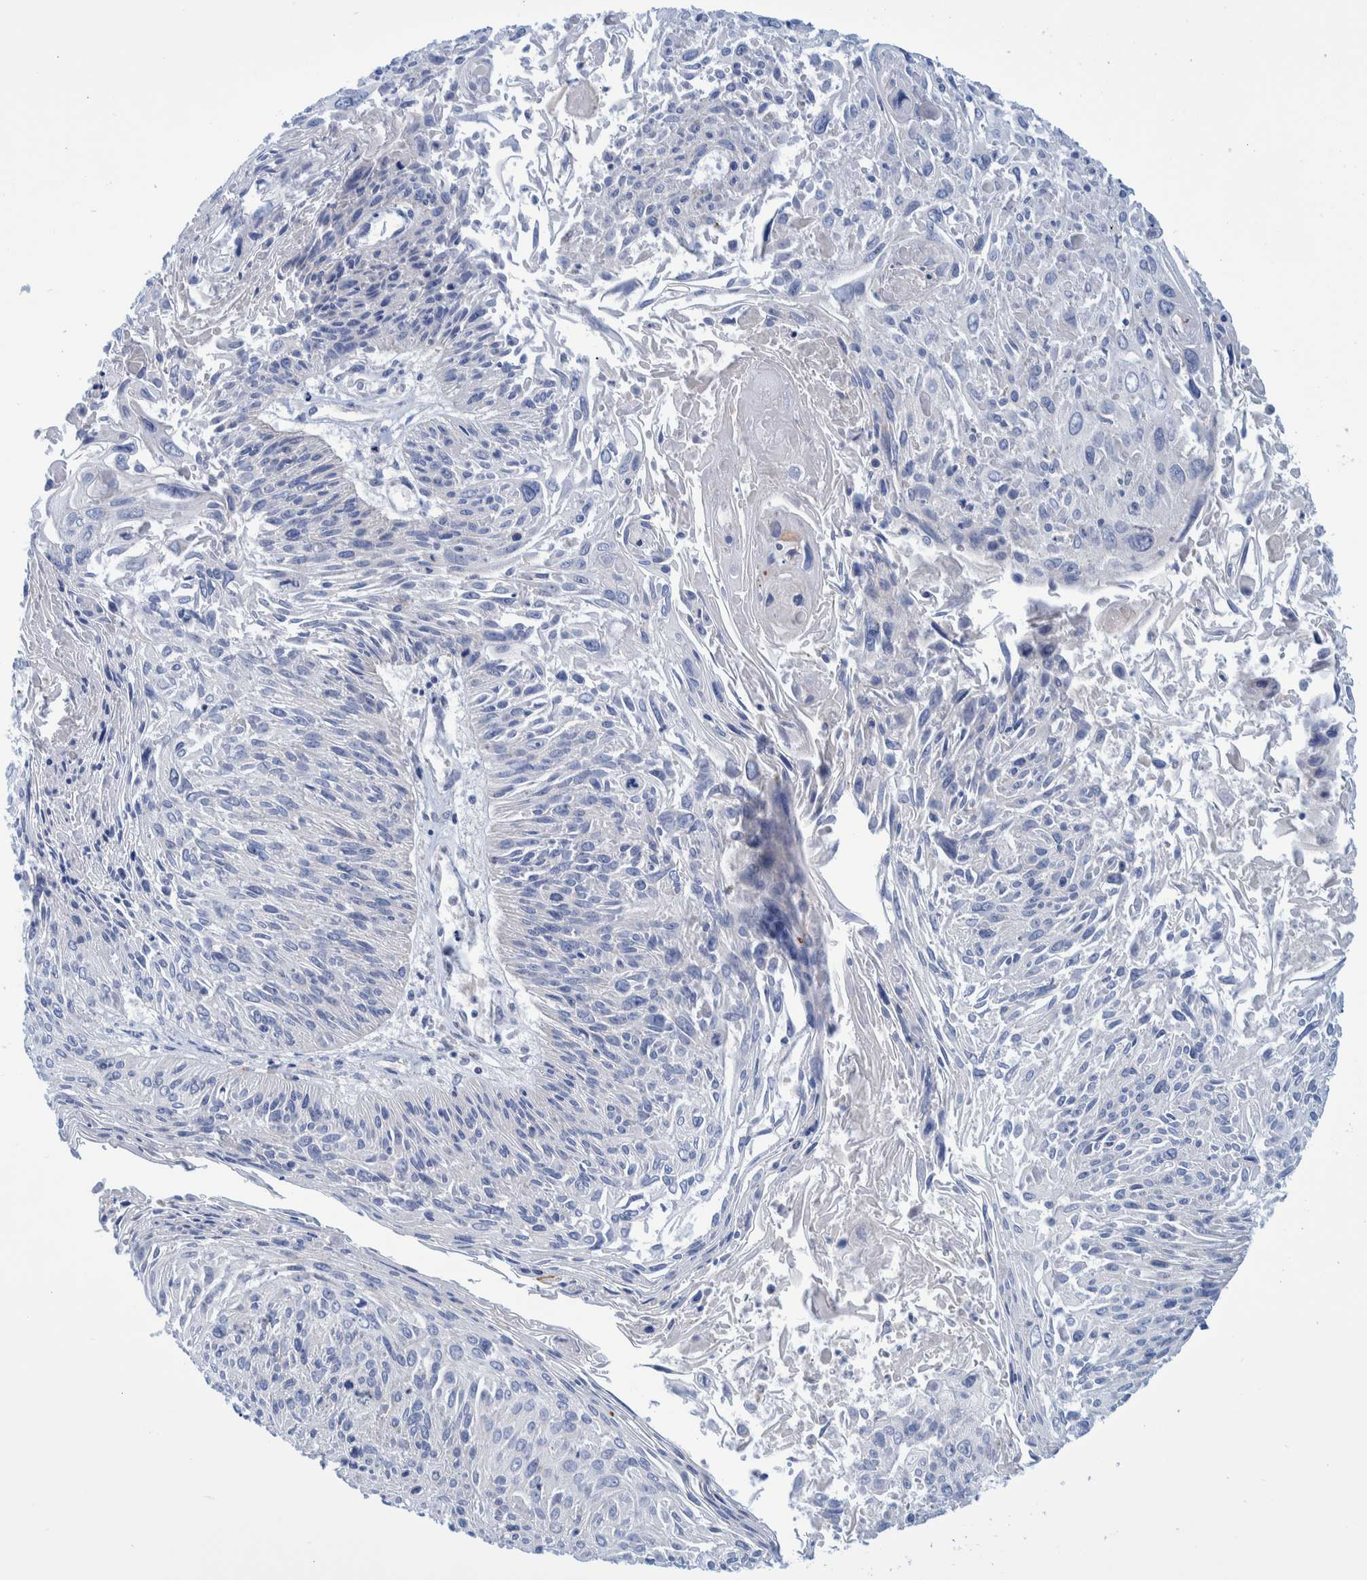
{"staining": {"intensity": "negative", "quantity": "none", "location": "none"}, "tissue": "cervical cancer", "cell_type": "Tumor cells", "image_type": "cancer", "snomed": [{"axis": "morphology", "description": "Squamous cell carcinoma, NOS"}, {"axis": "topography", "description": "Cervix"}], "caption": "Immunohistochemical staining of cervical cancer (squamous cell carcinoma) reveals no significant expression in tumor cells.", "gene": "BZW2", "patient": {"sex": "female", "age": 51}}